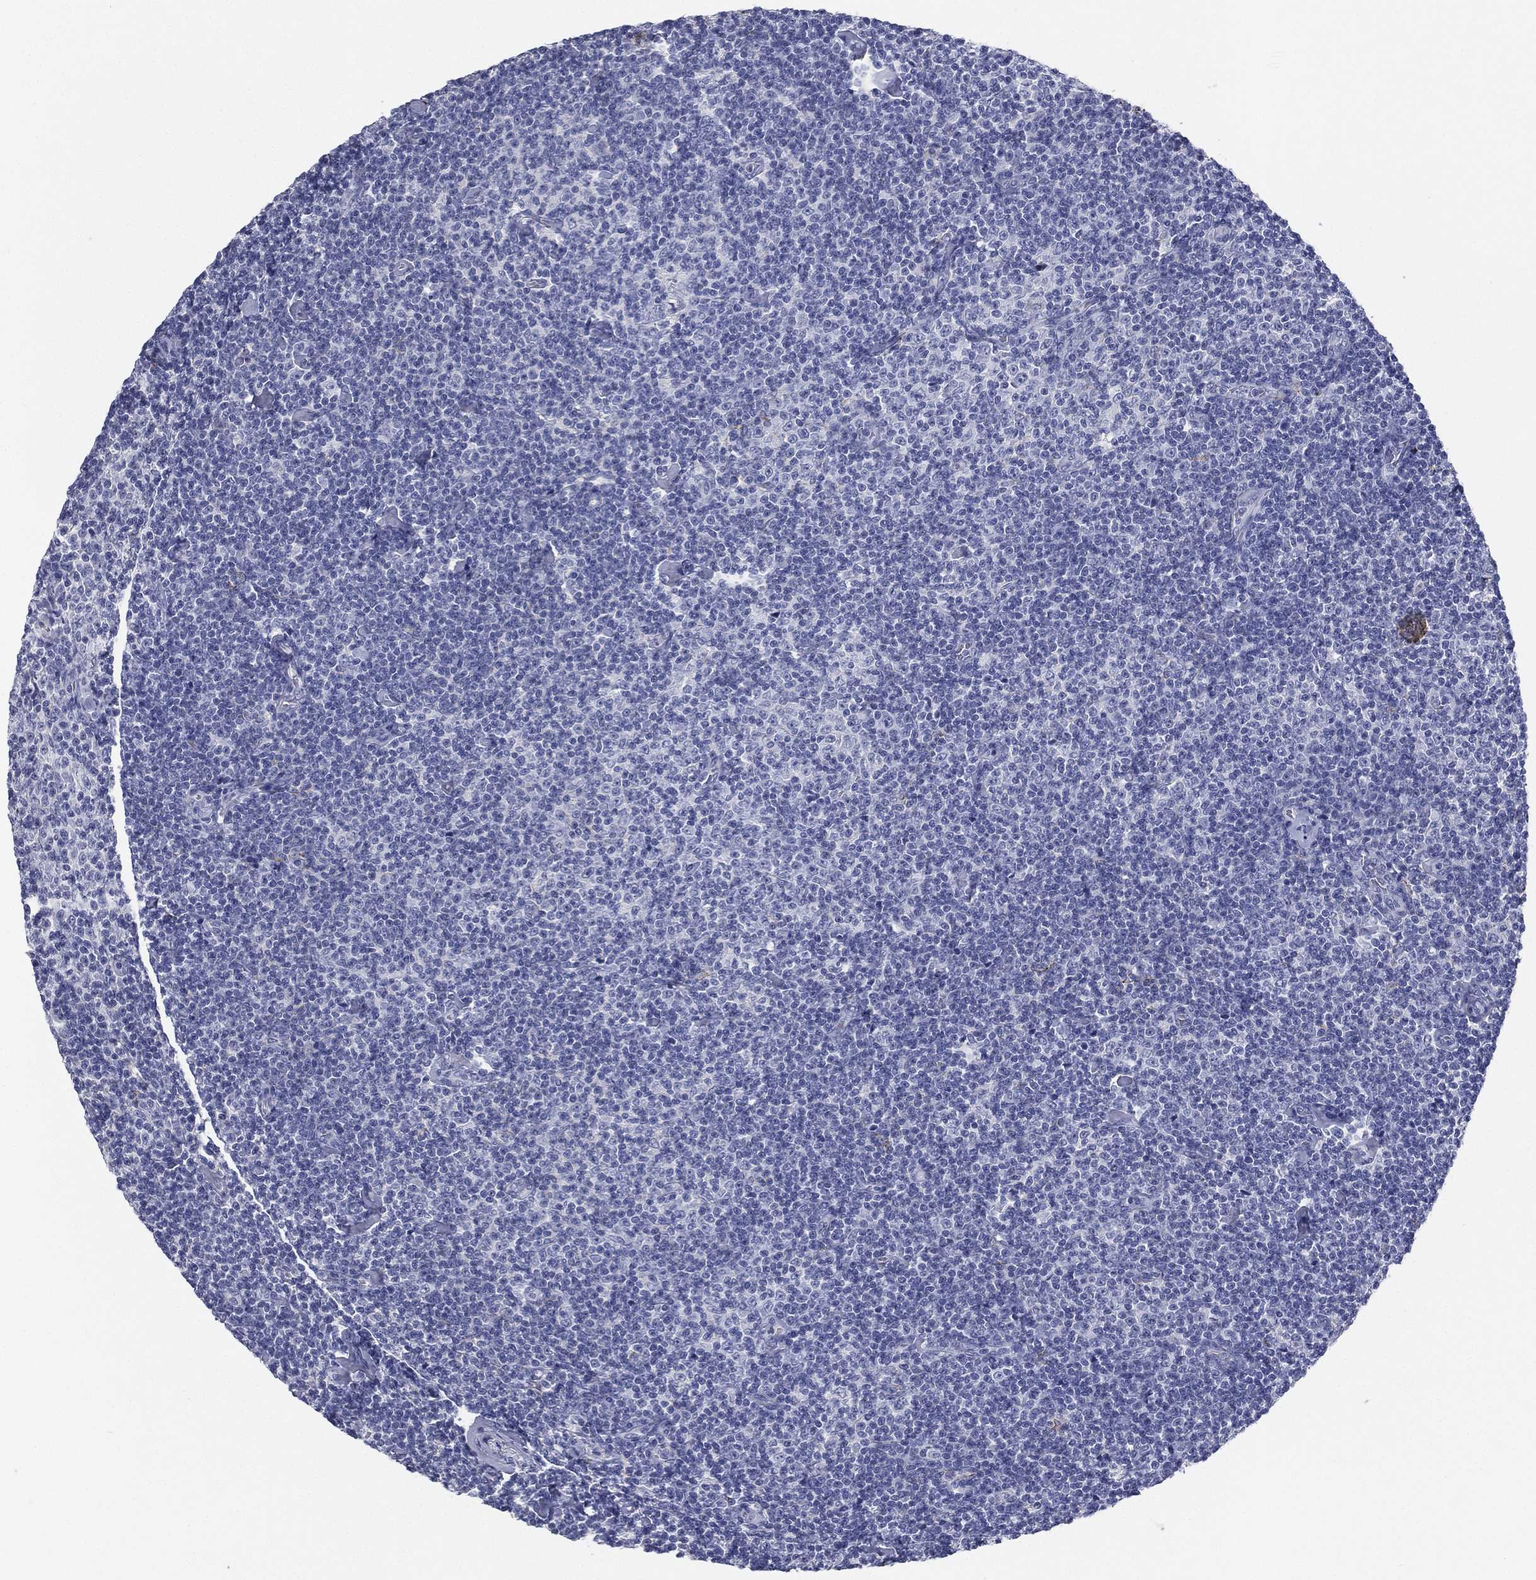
{"staining": {"intensity": "negative", "quantity": "none", "location": "none"}, "tissue": "lymphoma", "cell_type": "Tumor cells", "image_type": "cancer", "snomed": [{"axis": "morphology", "description": "Malignant lymphoma, non-Hodgkin's type, Low grade"}, {"axis": "topography", "description": "Lymph node"}], "caption": "Tumor cells are negative for brown protein staining in low-grade malignant lymphoma, non-Hodgkin's type.", "gene": "KRT7", "patient": {"sex": "male", "age": 81}}